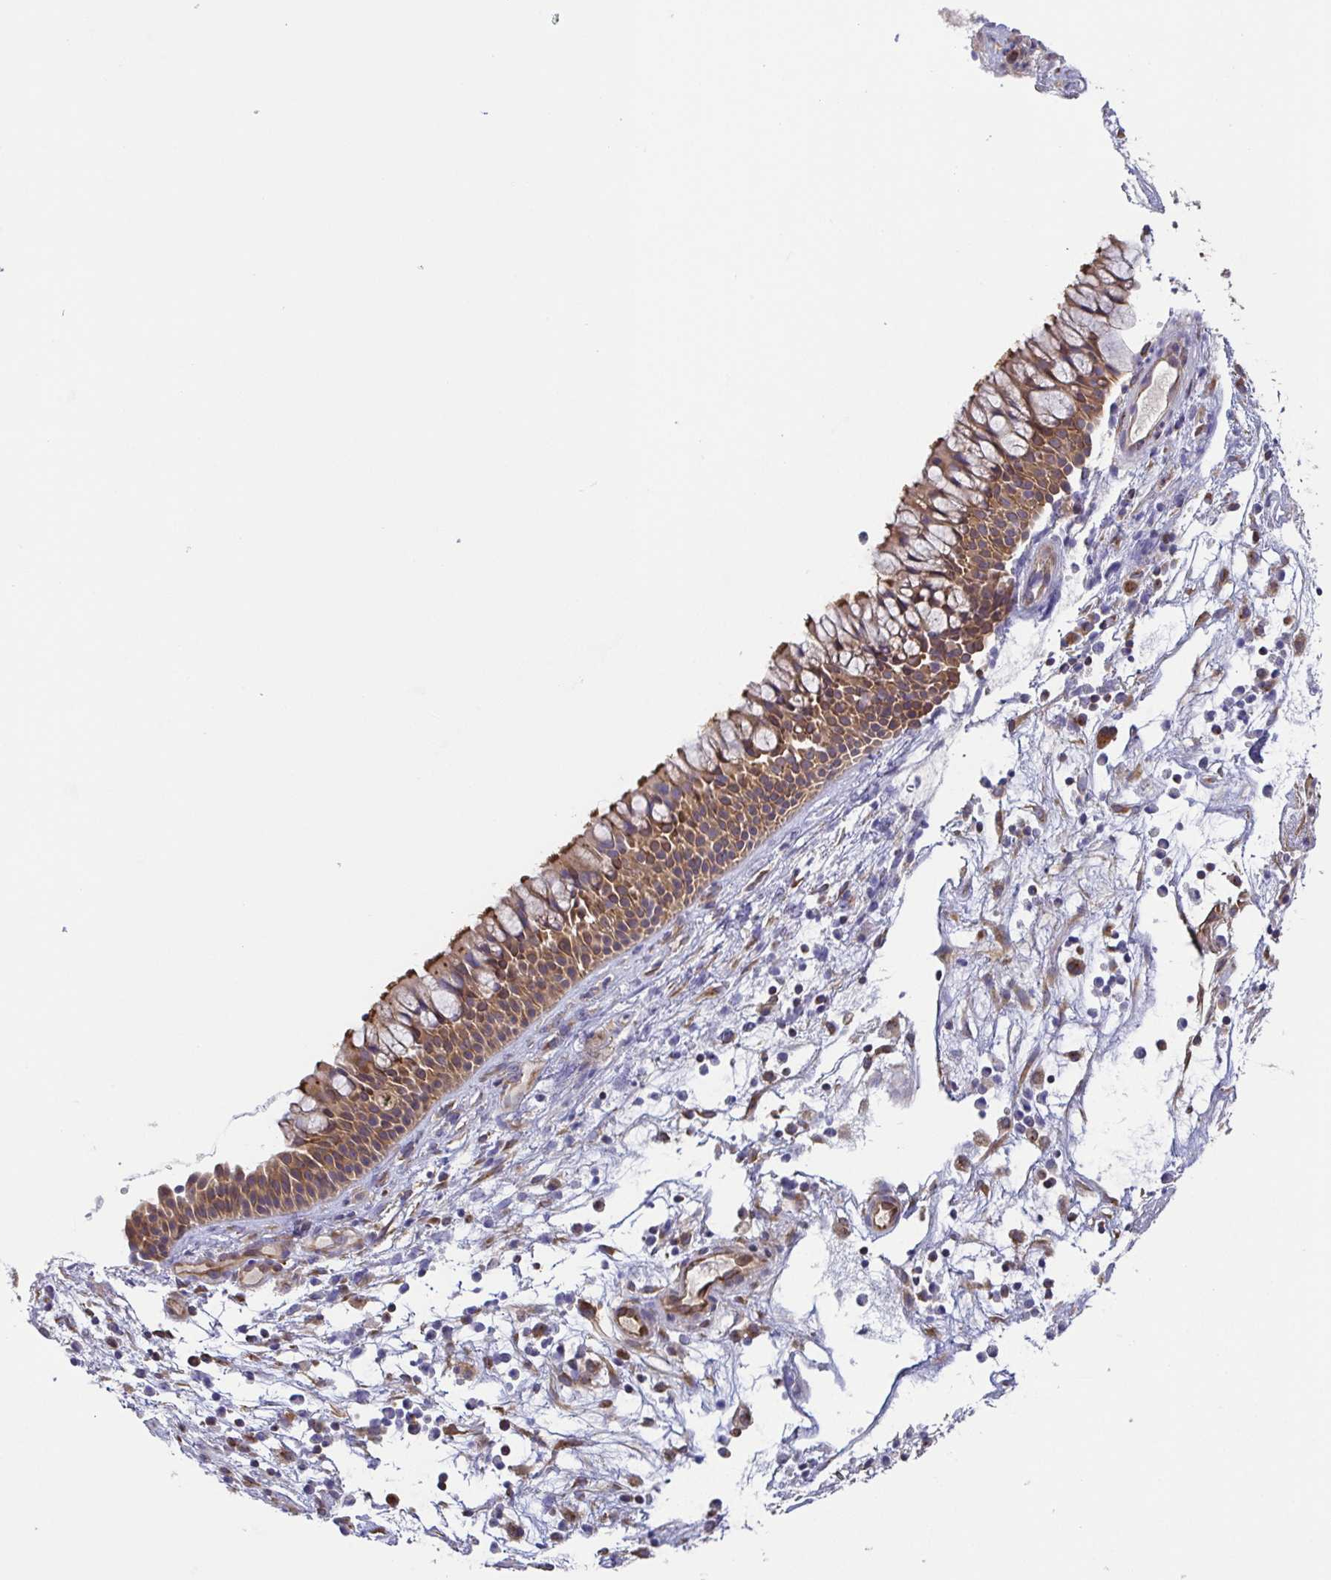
{"staining": {"intensity": "moderate", "quantity": ">75%", "location": "cytoplasmic/membranous"}, "tissue": "nasopharynx", "cell_type": "Respiratory epithelial cells", "image_type": "normal", "snomed": [{"axis": "morphology", "description": "Normal tissue, NOS"}, {"axis": "topography", "description": "Nasopharynx"}], "caption": "Protein staining of normal nasopharynx displays moderate cytoplasmic/membranous expression in approximately >75% of respiratory epithelial cells. Using DAB (3,3'-diaminobenzidine) (brown) and hematoxylin (blue) stains, captured at high magnification using brightfield microscopy.", "gene": "EIF3D", "patient": {"sex": "male", "age": 56}}